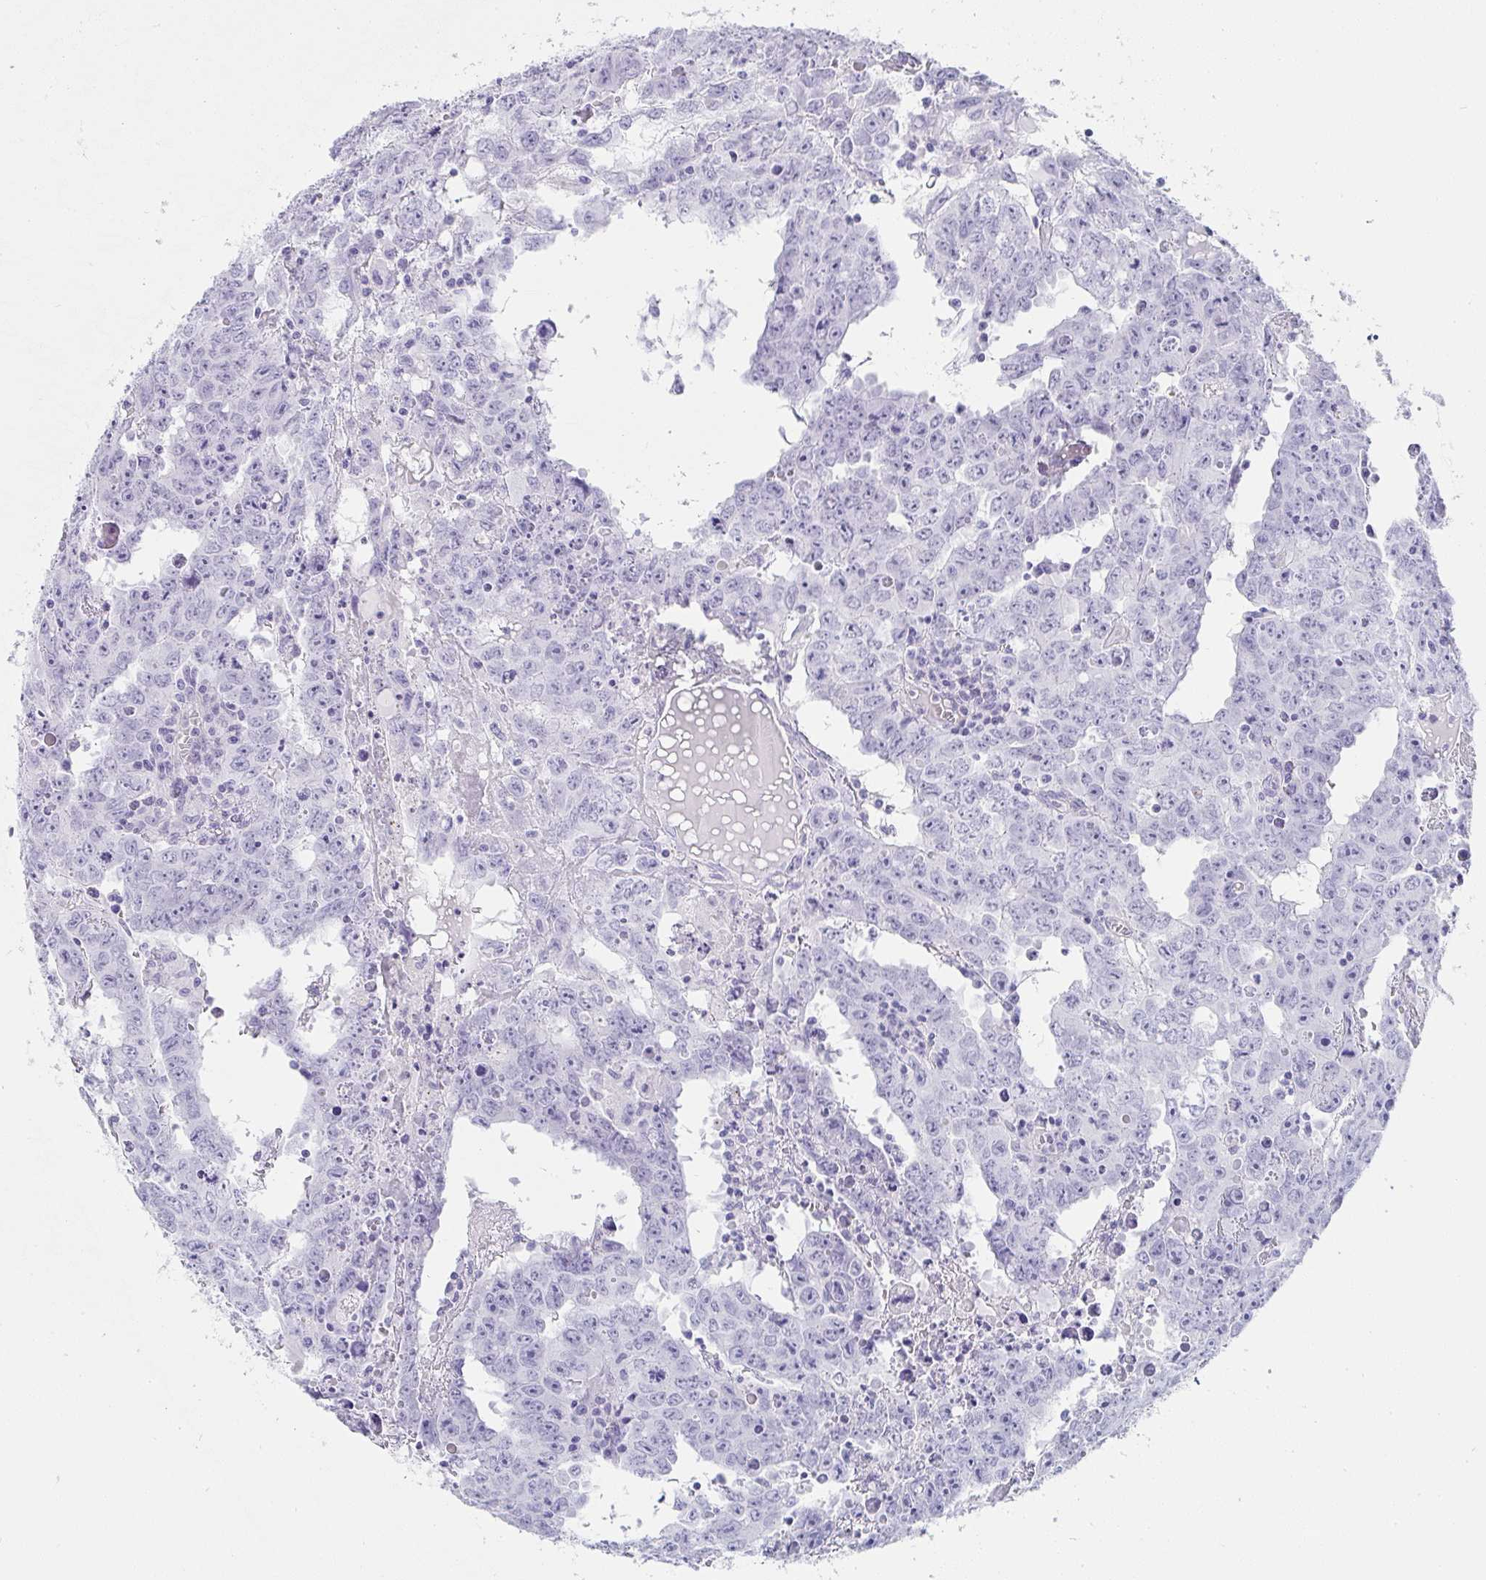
{"staining": {"intensity": "negative", "quantity": "none", "location": "none"}, "tissue": "testis cancer", "cell_type": "Tumor cells", "image_type": "cancer", "snomed": [{"axis": "morphology", "description": "Carcinoma, Embryonal, NOS"}, {"axis": "topography", "description": "Testis"}], "caption": "IHC of human embryonal carcinoma (testis) reveals no positivity in tumor cells.", "gene": "PRND", "patient": {"sex": "male", "age": 22}}